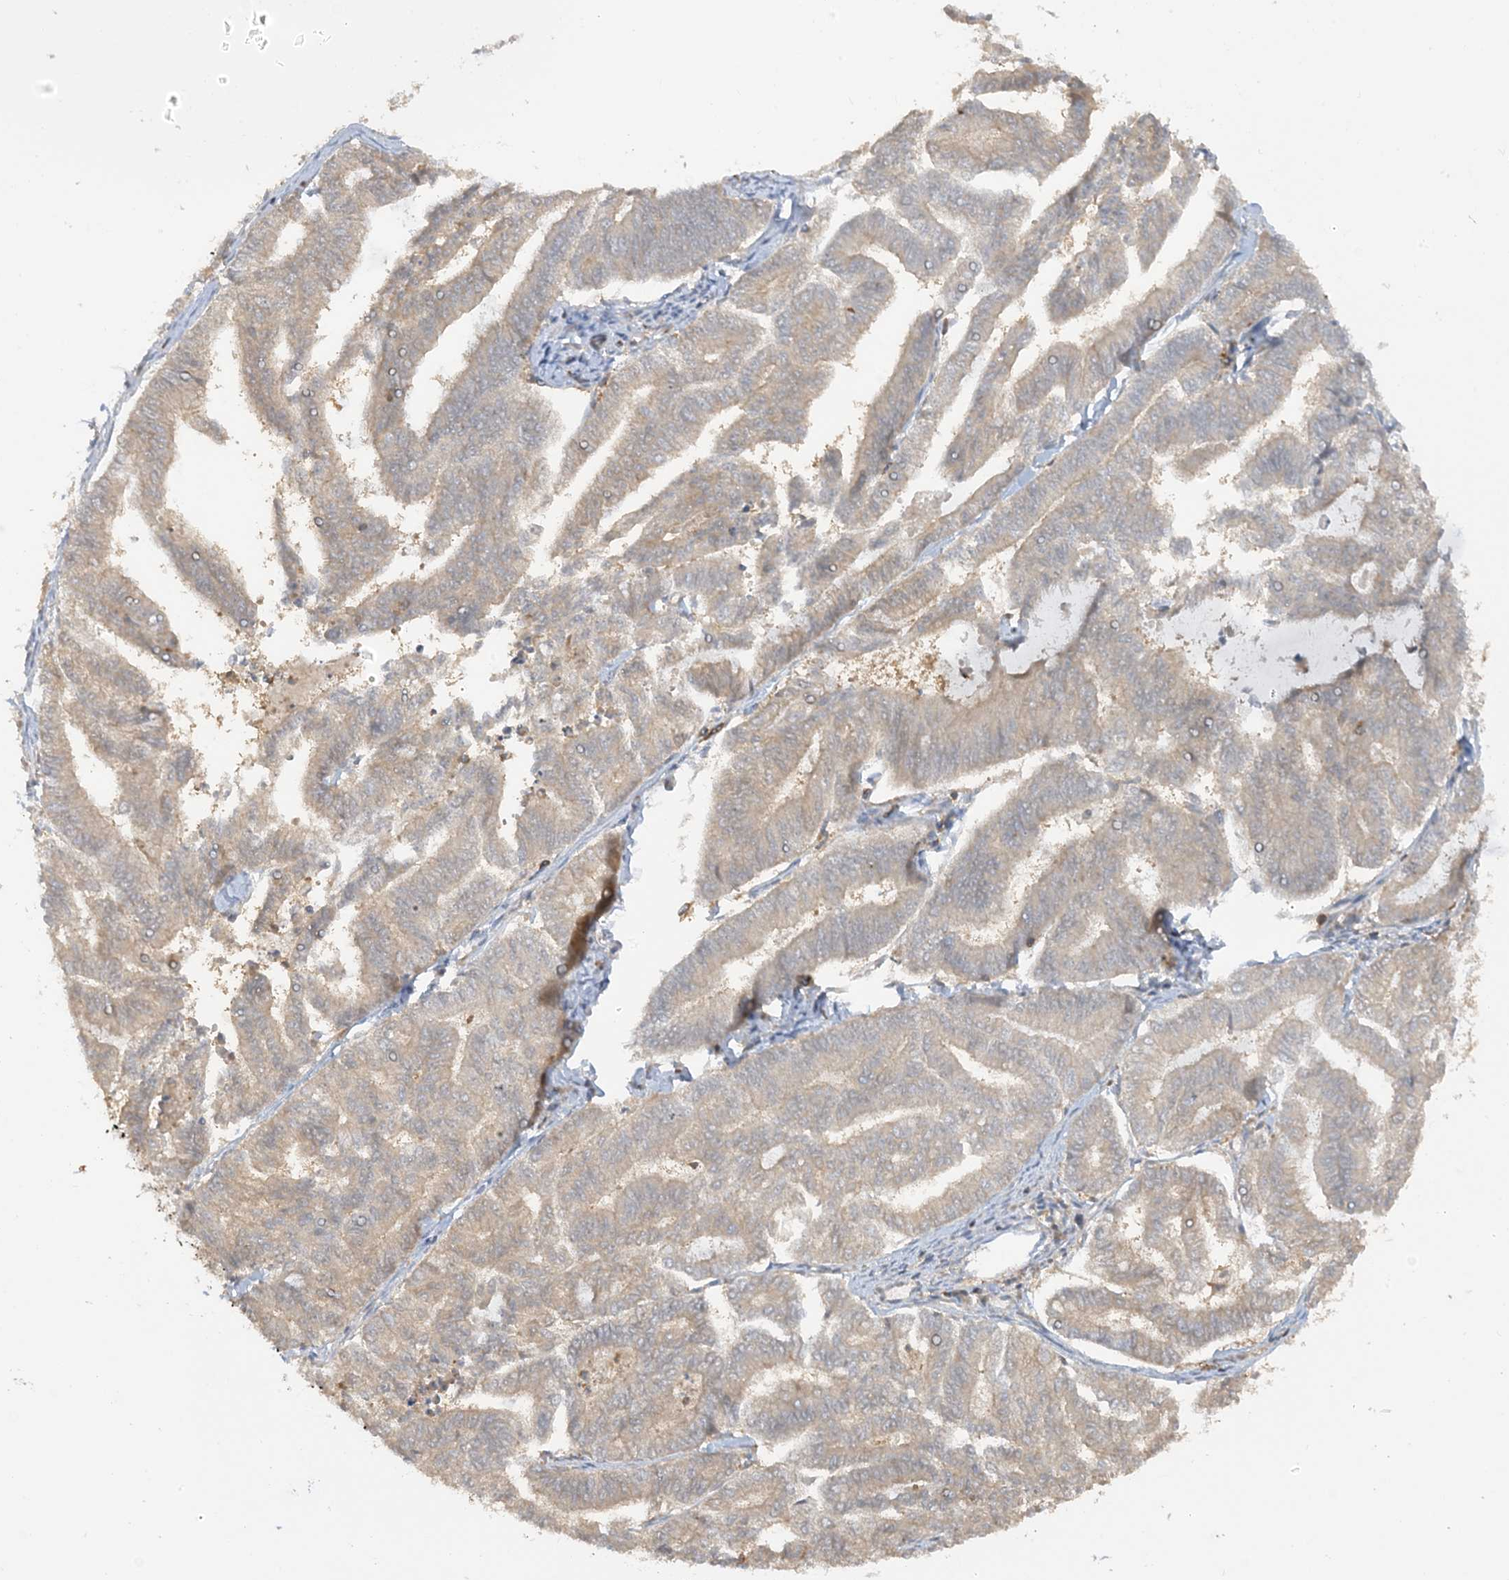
{"staining": {"intensity": "weak", "quantity": "25%-75%", "location": "cytoplasmic/membranous"}, "tissue": "endometrial cancer", "cell_type": "Tumor cells", "image_type": "cancer", "snomed": [{"axis": "morphology", "description": "Adenocarcinoma, NOS"}, {"axis": "topography", "description": "Endometrium"}], "caption": "The immunohistochemical stain labels weak cytoplasmic/membranous positivity in tumor cells of endometrial cancer (adenocarcinoma) tissue. The staining was performed using DAB (3,3'-diaminobenzidine) to visualize the protein expression in brown, while the nuclei were stained in blue with hematoxylin (Magnification: 20x).", "gene": "CAPZB", "patient": {"sex": "female", "age": 79}}